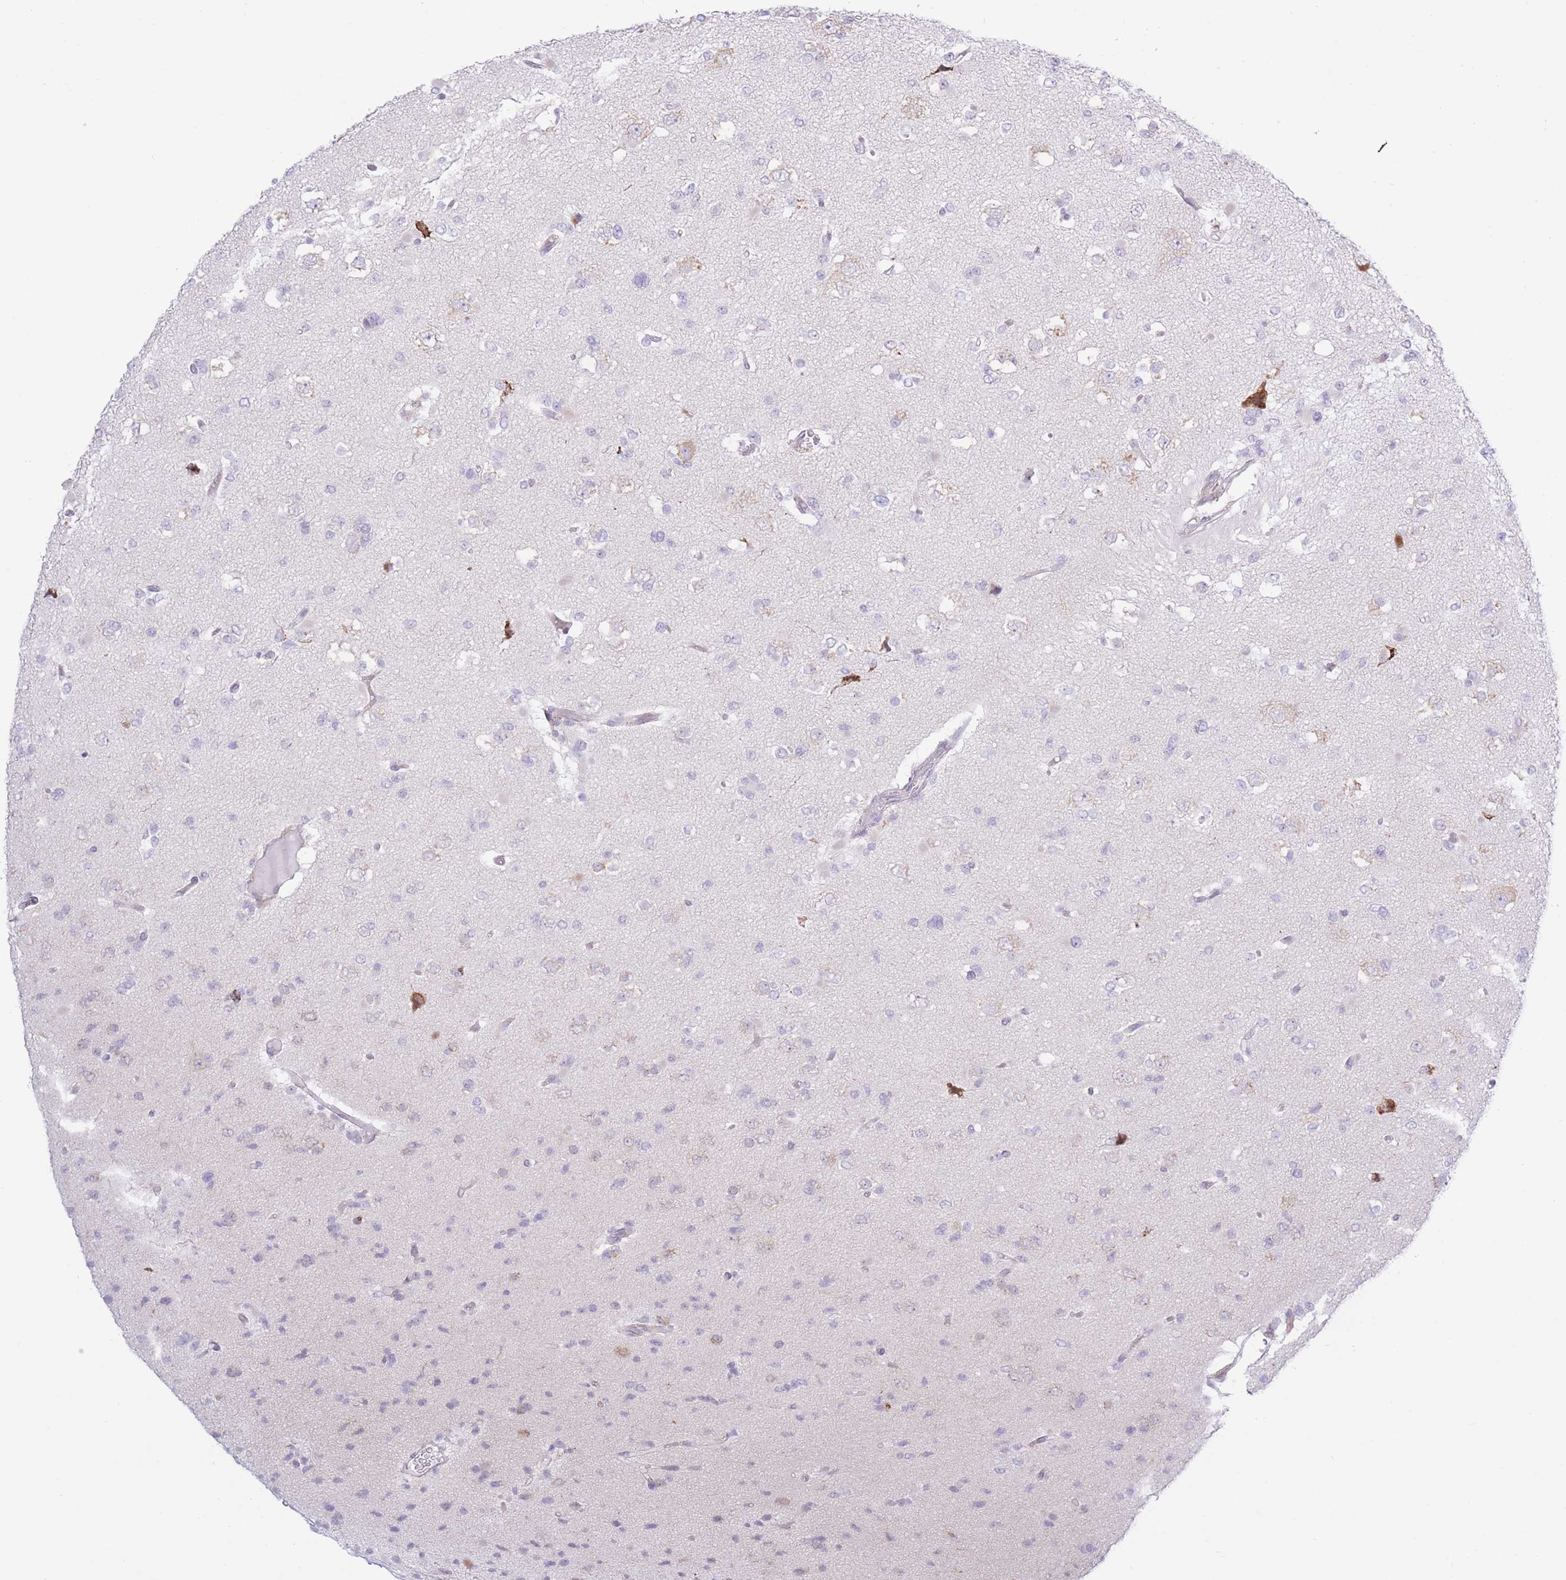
{"staining": {"intensity": "weak", "quantity": "<25%", "location": "cytoplasmic/membranous"}, "tissue": "glioma", "cell_type": "Tumor cells", "image_type": "cancer", "snomed": [{"axis": "morphology", "description": "Glioma, malignant, Low grade"}, {"axis": "topography", "description": "Brain"}], "caption": "Image shows no significant protein staining in tumor cells of glioma.", "gene": "MYDGF", "patient": {"sex": "female", "age": 22}}